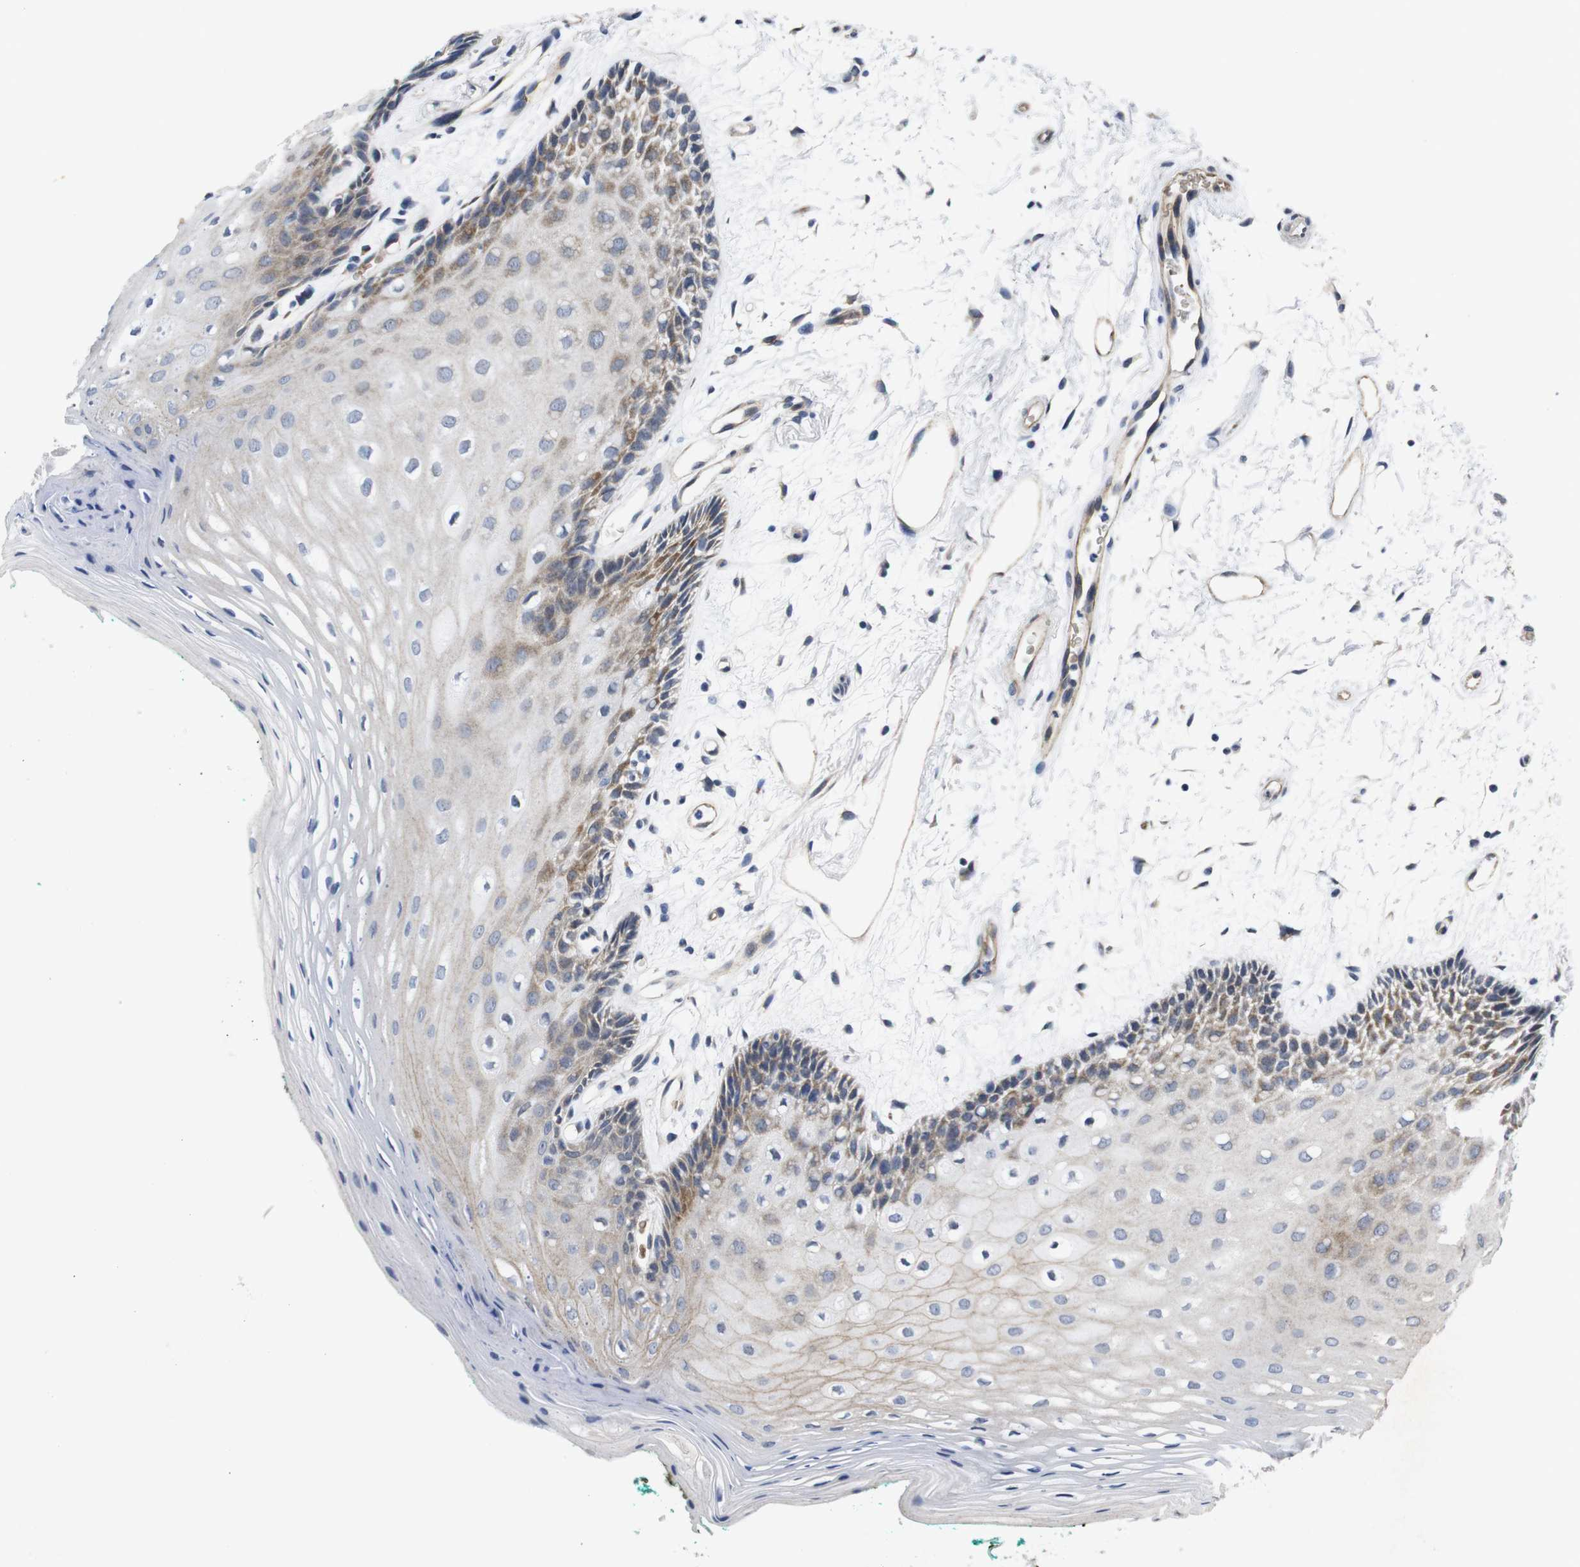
{"staining": {"intensity": "moderate", "quantity": "<25%", "location": "cytoplasmic/membranous"}, "tissue": "oral mucosa", "cell_type": "Squamous epithelial cells", "image_type": "normal", "snomed": [{"axis": "morphology", "description": "Normal tissue, NOS"}, {"axis": "topography", "description": "Skeletal muscle"}, {"axis": "topography", "description": "Oral tissue"}, {"axis": "topography", "description": "Peripheral nerve tissue"}], "caption": "Immunohistochemistry staining of unremarkable oral mucosa, which exhibits low levels of moderate cytoplasmic/membranous staining in about <25% of squamous epithelial cells indicating moderate cytoplasmic/membranous protein staining. The staining was performed using DAB (3,3'-diaminobenzidine) (brown) for protein detection and nuclei were counterstained in hematoxylin (blue).", "gene": "SOCS3", "patient": {"sex": "female", "age": 84}}